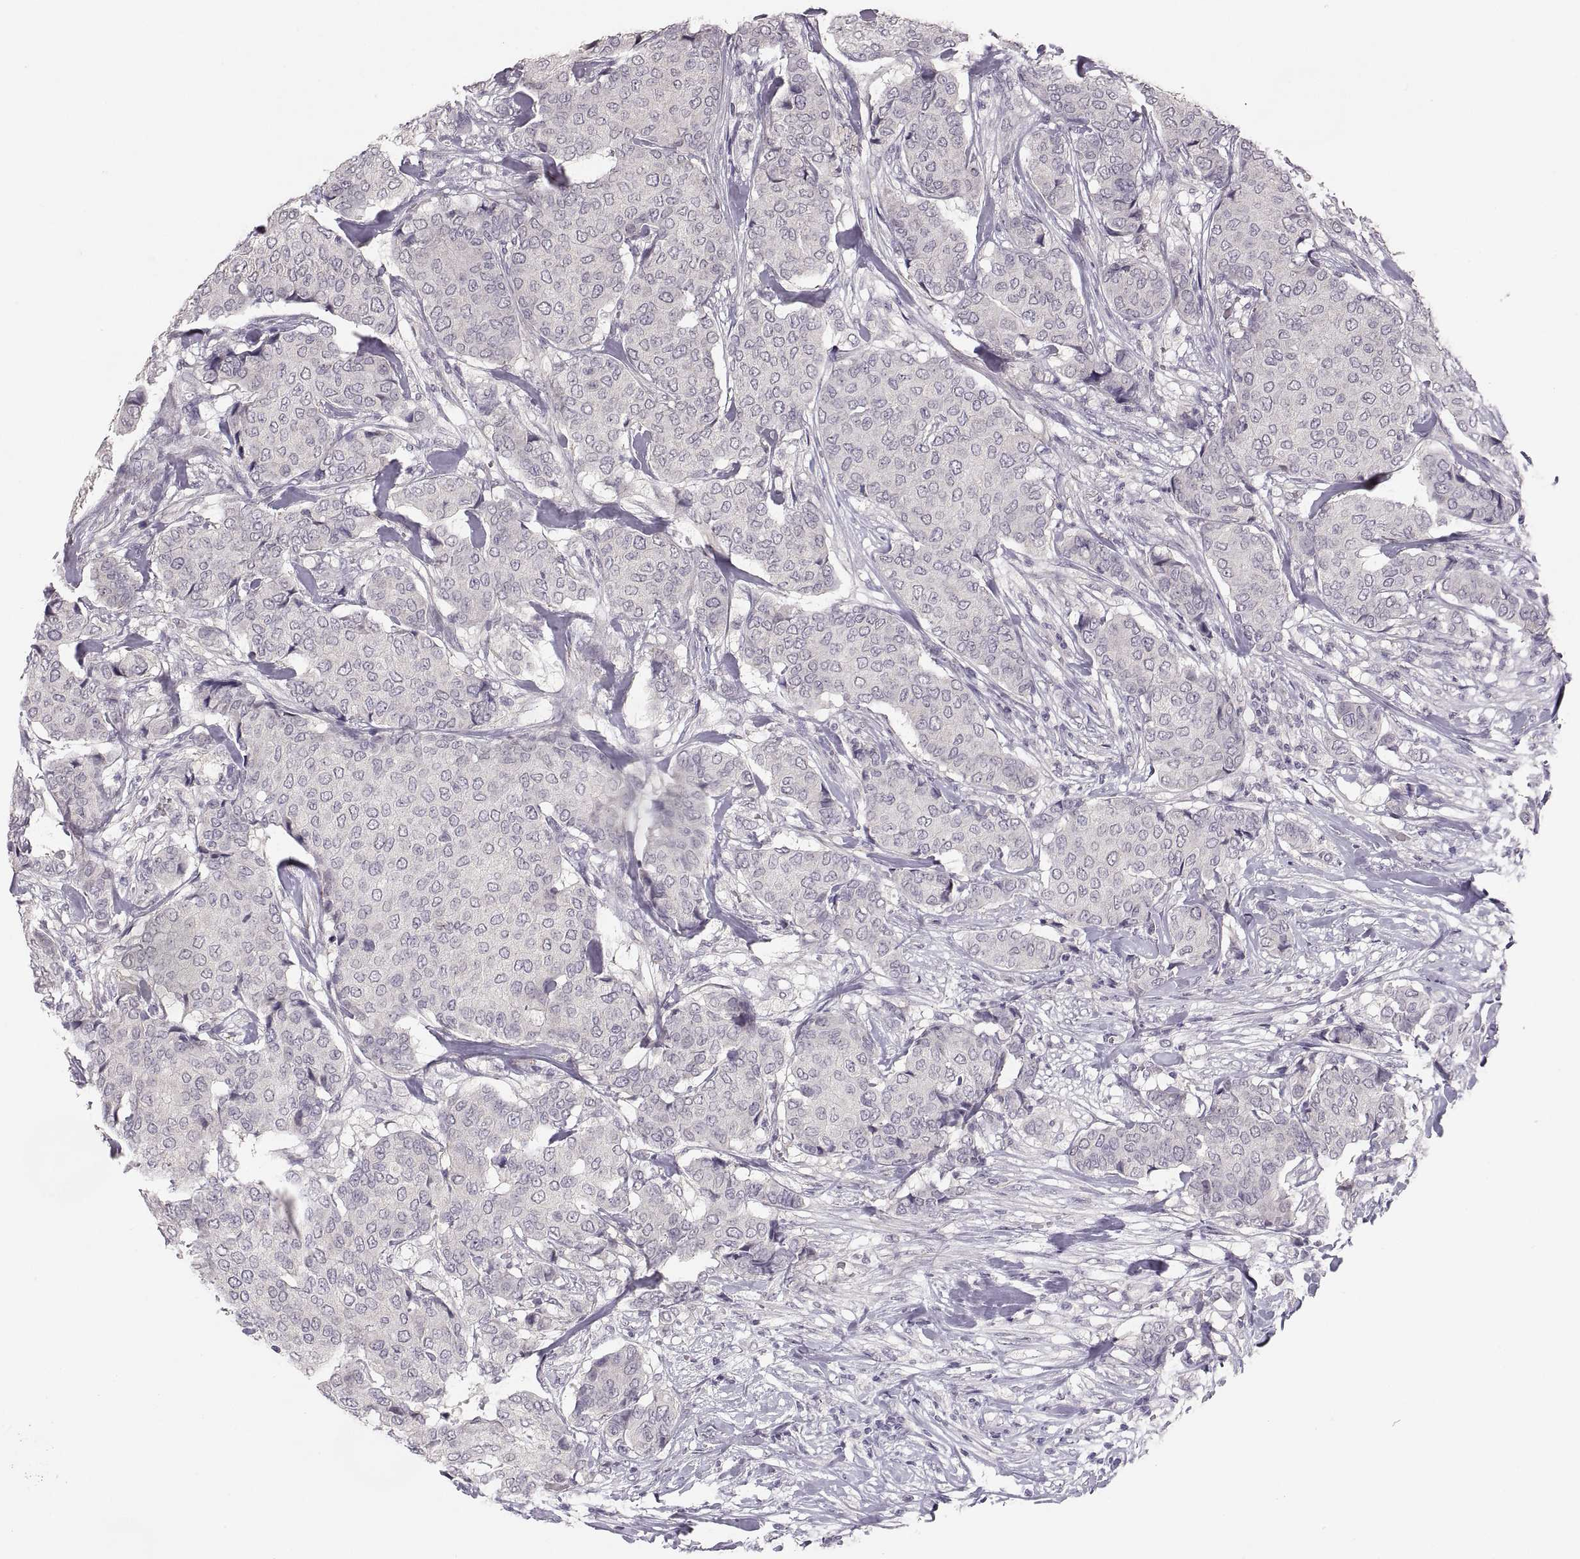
{"staining": {"intensity": "negative", "quantity": "none", "location": "none"}, "tissue": "breast cancer", "cell_type": "Tumor cells", "image_type": "cancer", "snomed": [{"axis": "morphology", "description": "Duct carcinoma"}, {"axis": "topography", "description": "Breast"}], "caption": "Infiltrating ductal carcinoma (breast) was stained to show a protein in brown. There is no significant staining in tumor cells. The staining was performed using DAB (3,3'-diaminobenzidine) to visualize the protein expression in brown, while the nuclei were stained in blue with hematoxylin (Magnification: 20x).", "gene": "CDH2", "patient": {"sex": "female", "age": 75}}